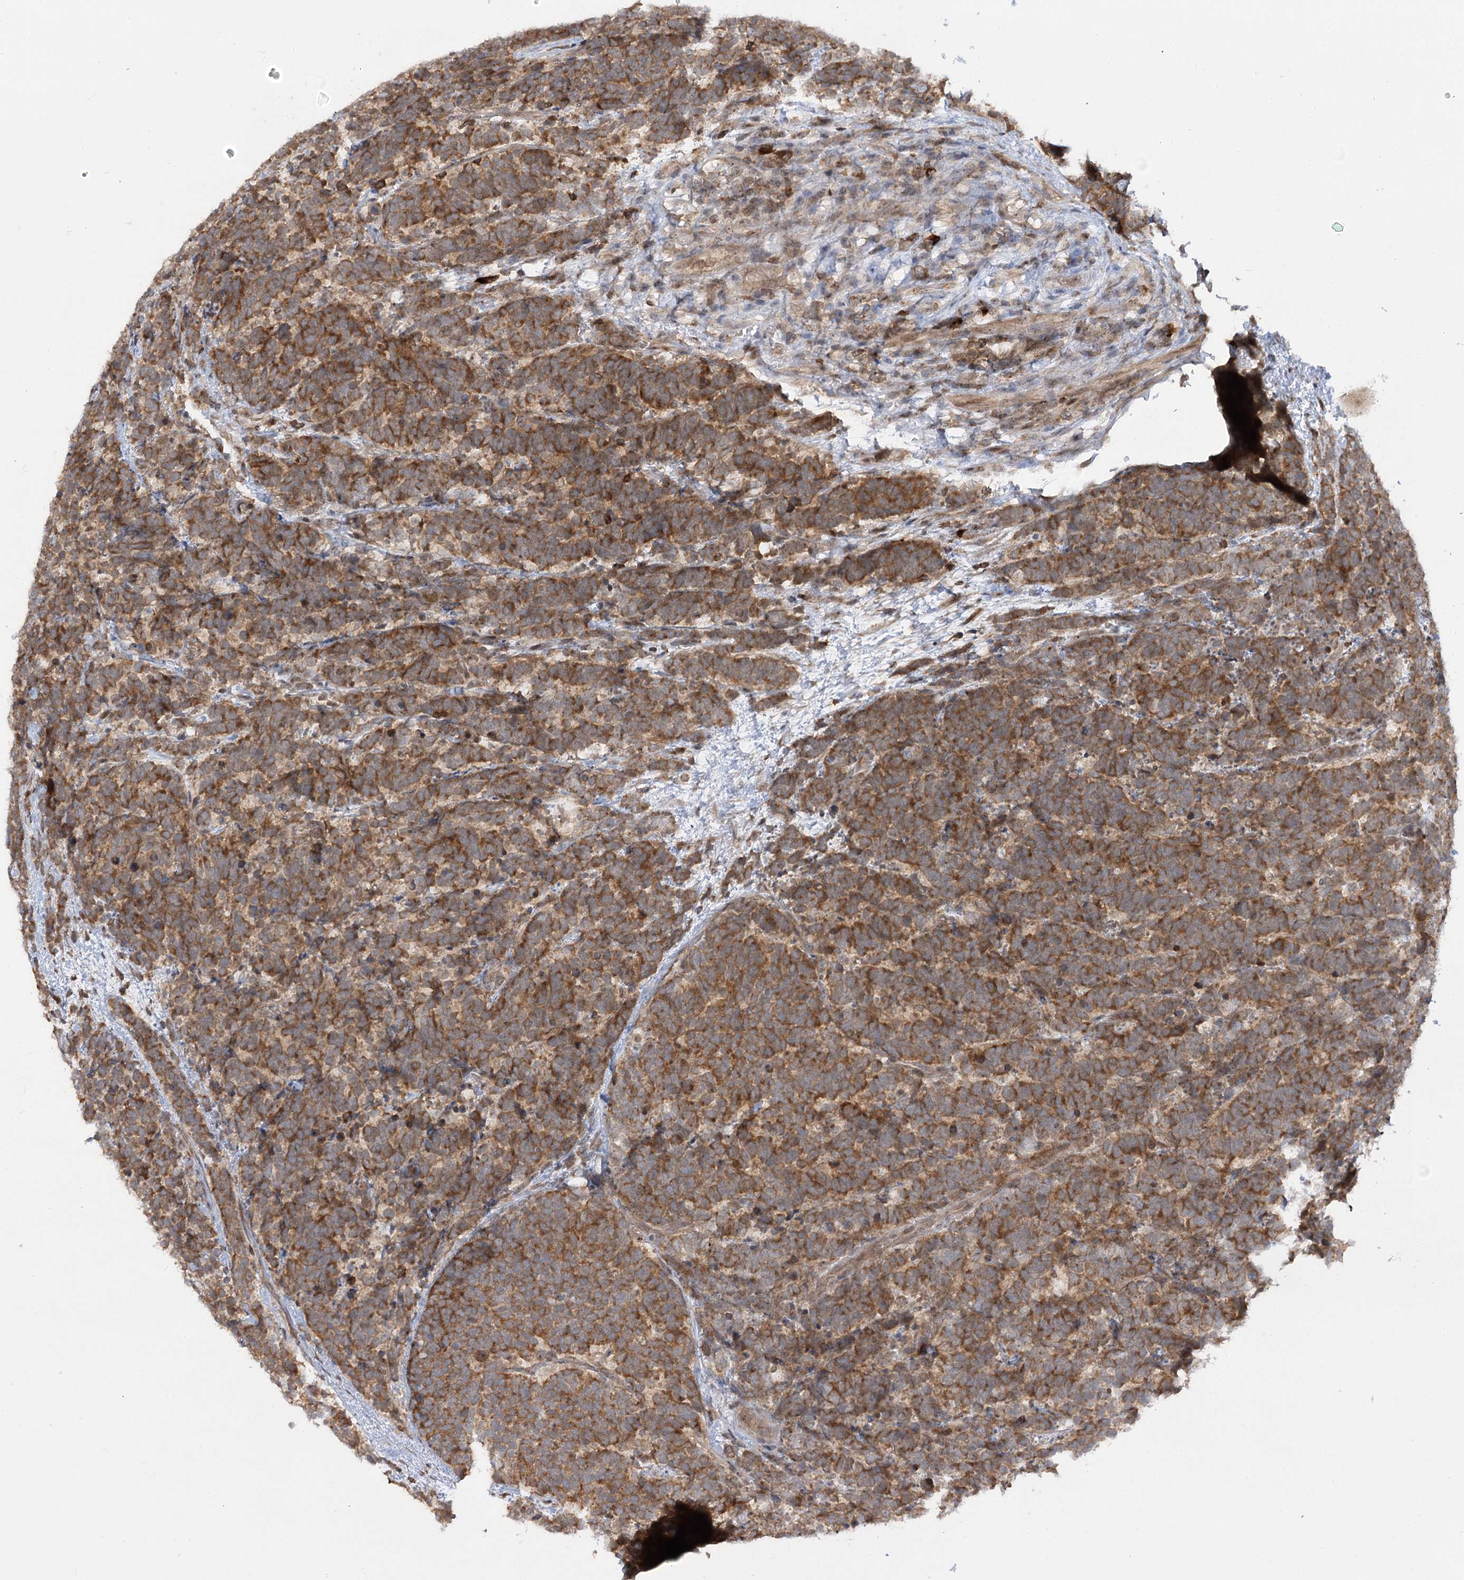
{"staining": {"intensity": "strong", "quantity": ">75%", "location": "cytoplasmic/membranous"}, "tissue": "carcinoid", "cell_type": "Tumor cells", "image_type": "cancer", "snomed": [{"axis": "morphology", "description": "Carcinoma, NOS"}, {"axis": "morphology", "description": "Carcinoid, malignant, NOS"}, {"axis": "topography", "description": "Urinary bladder"}], "caption": "Brown immunohistochemical staining in human carcinoid demonstrates strong cytoplasmic/membranous staining in approximately >75% of tumor cells.", "gene": "SYTL1", "patient": {"sex": "male", "age": 57}}